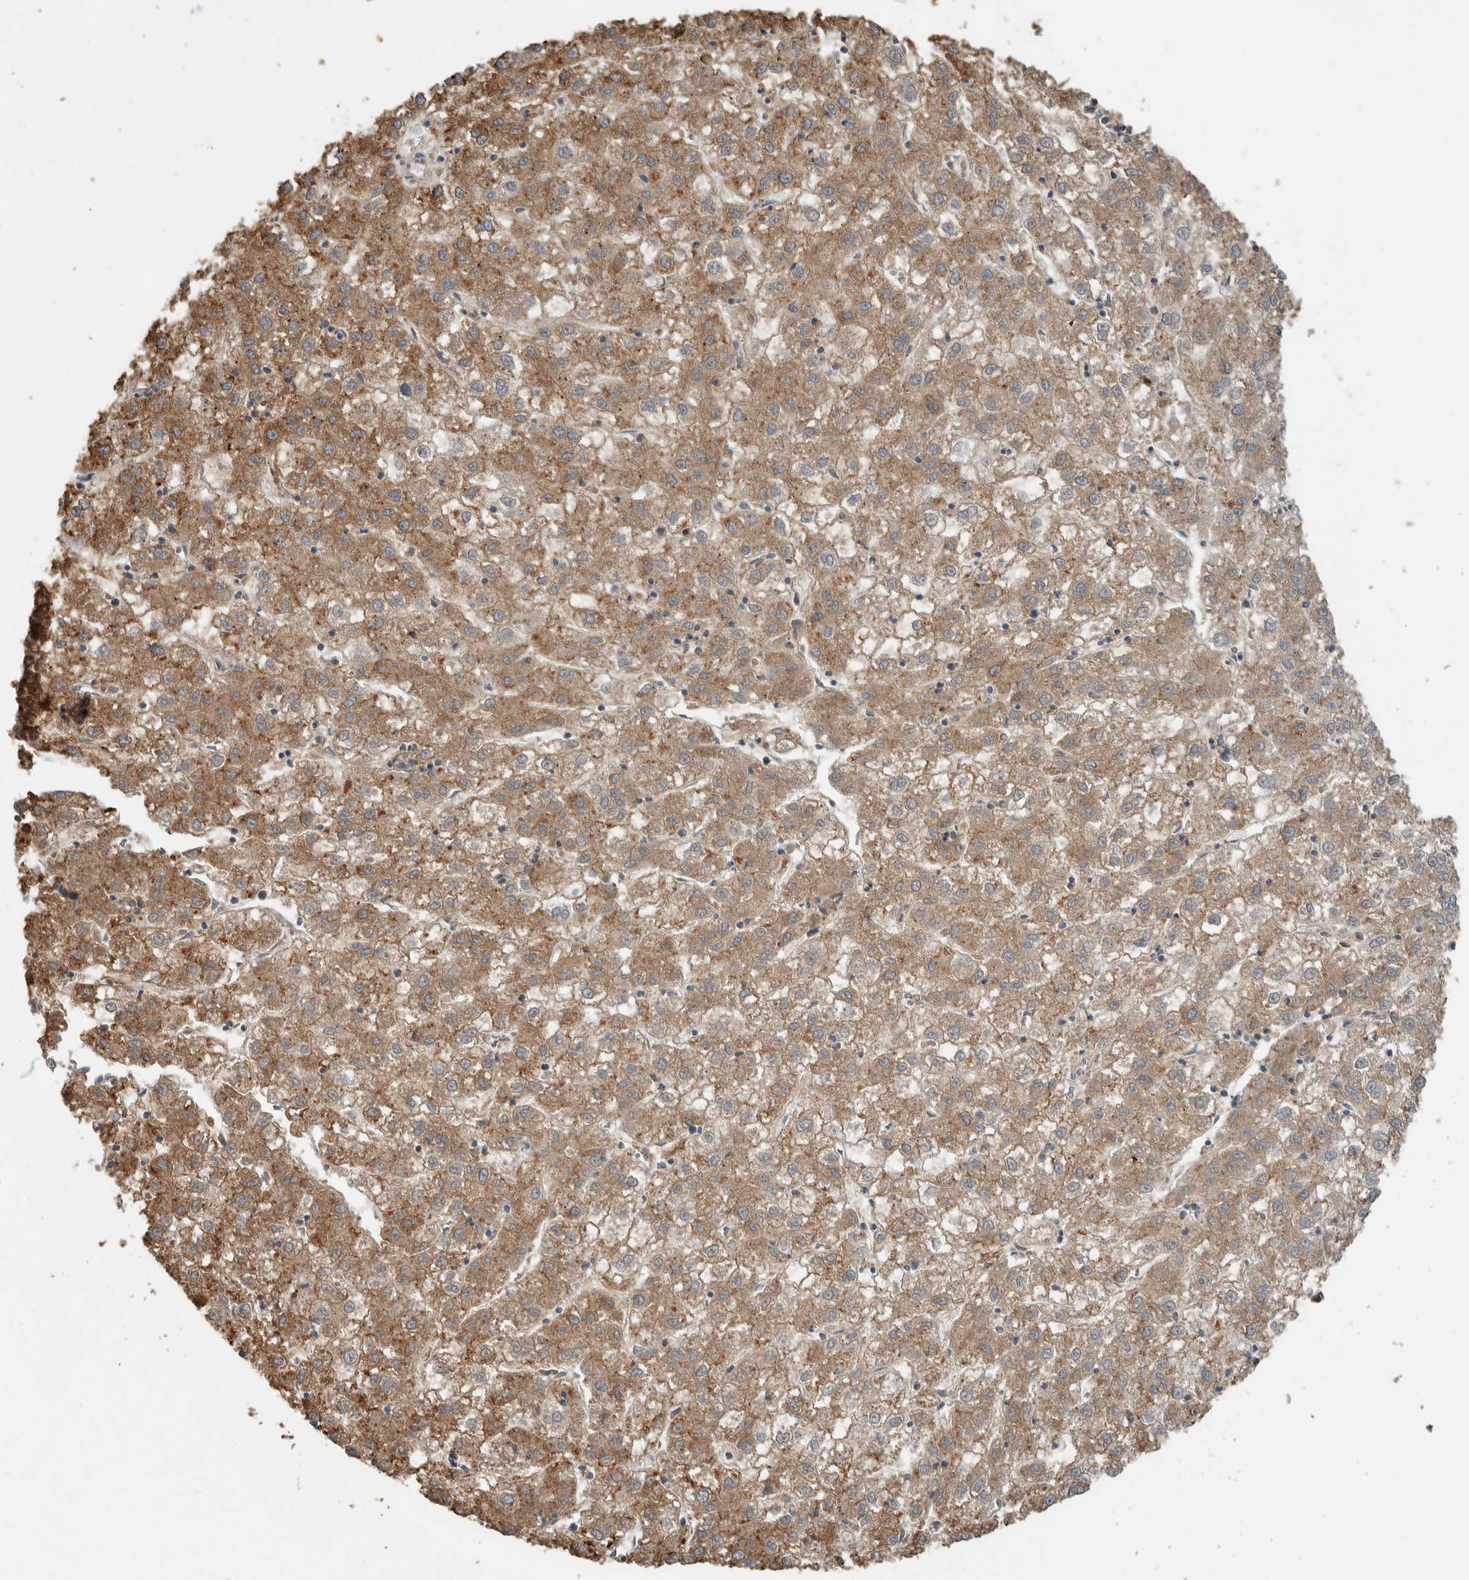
{"staining": {"intensity": "moderate", "quantity": ">75%", "location": "cytoplasmic/membranous"}, "tissue": "liver cancer", "cell_type": "Tumor cells", "image_type": "cancer", "snomed": [{"axis": "morphology", "description": "Carcinoma, Hepatocellular, NOS"}, {"axis": "topography", "description": "Liver"}], "caption": "Immunohistochemistry (IHC) photomicrograph of neoplastic tissue: liver cancer (hepatocellular carcinoma) stained using immunohistochemistry reveals medium levels of moderate protein expression localized specifically in the cytoplasmic/membranous of tumor cells, appearing as a cytoplasmic/membranous brown color.", "gene": "ARMC7", "patient": {"sex": "male", "age": 72}}